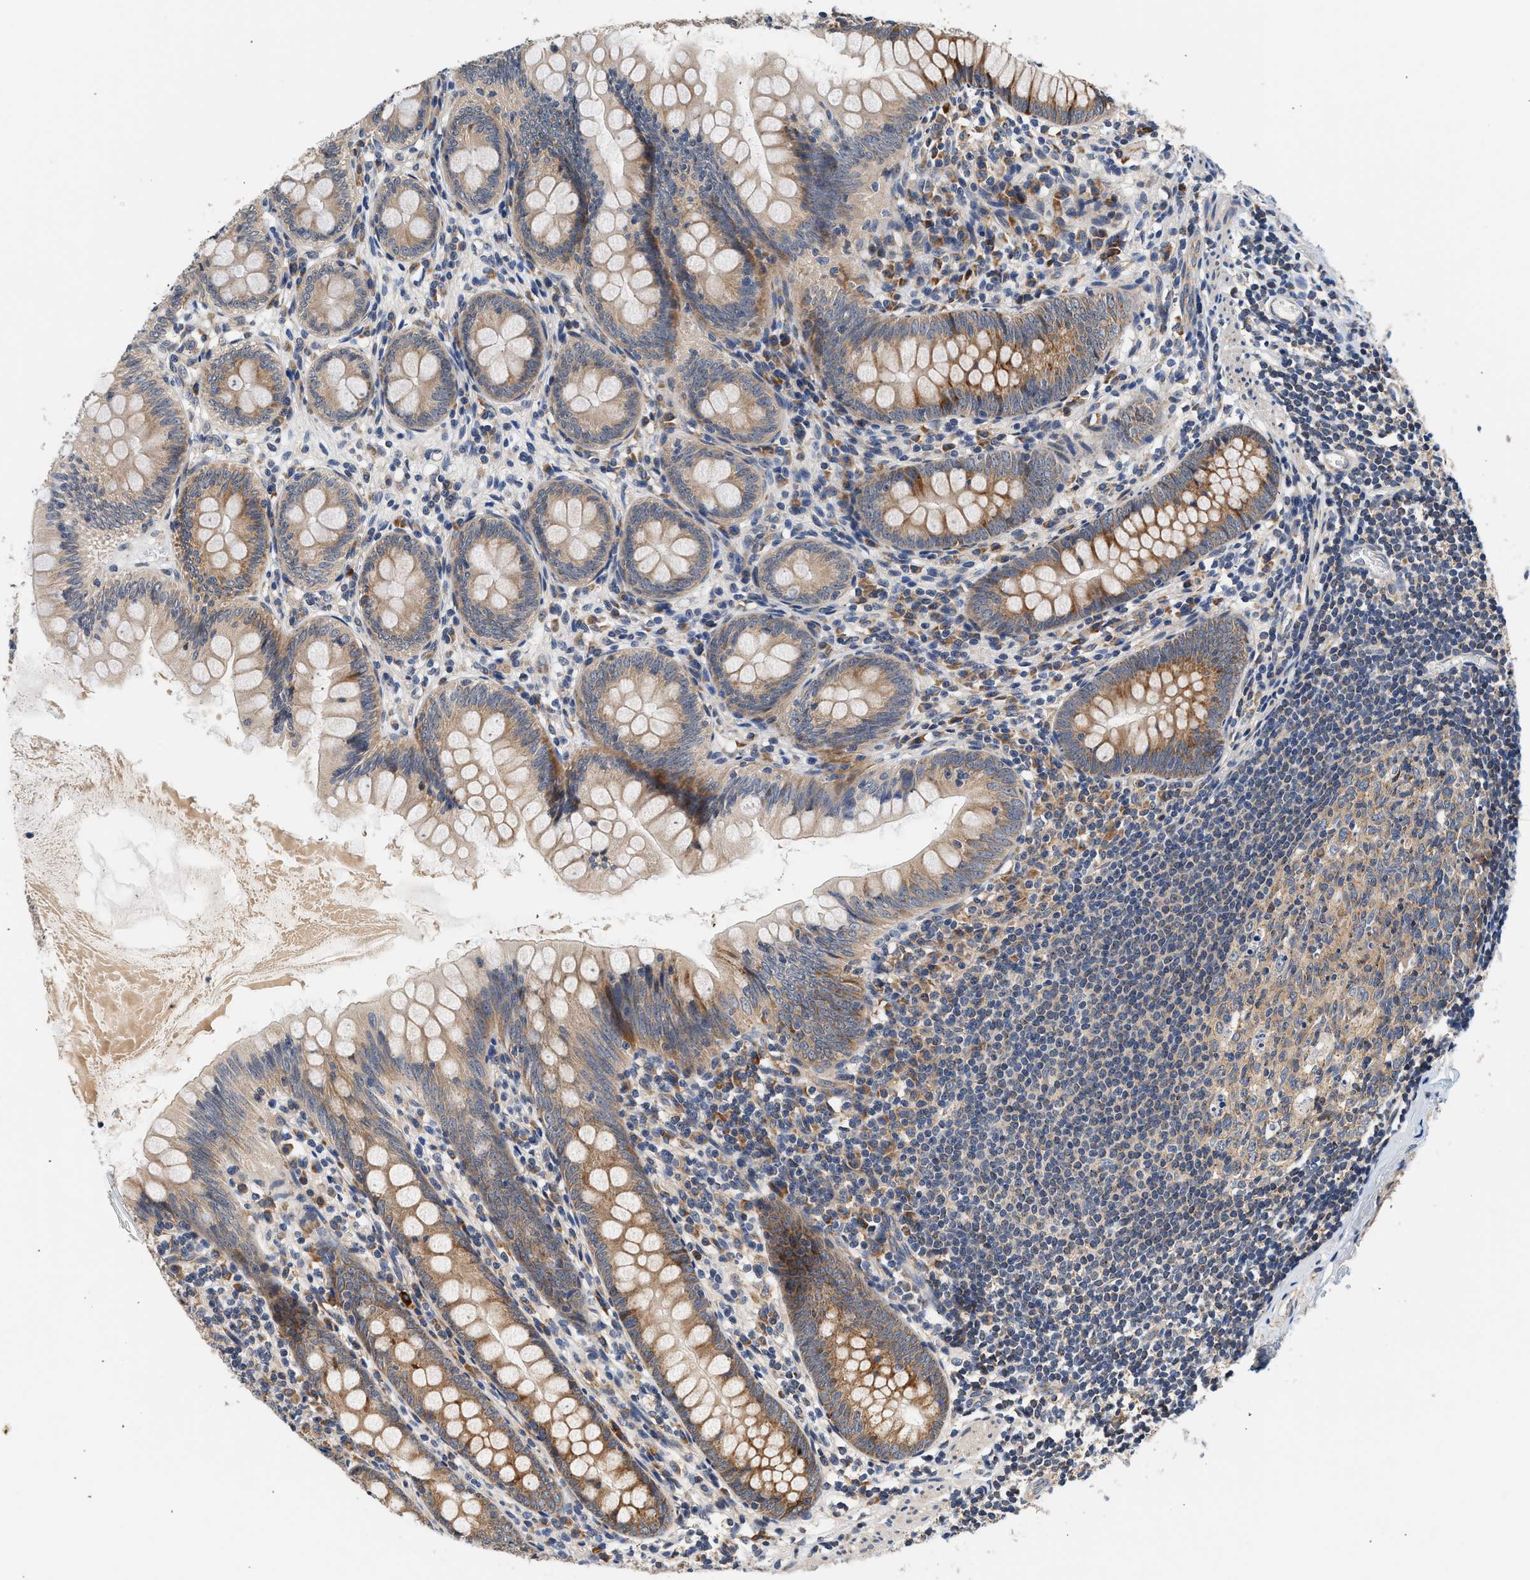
{"staining": {"intensity": "moderate", "quantity": ">75%", "location": "cytoplasmic/membranous"}, "tissue": "appendix", "cell_type": "Glandular cells", "image_type": "normal", "snomed": [{"axis": "morphology", "description": "Normal tissue, NOS"}, {"axis": "topography", "description": "Appendix"}], "caption": "A brown stain highlights moderate cytoplasmic/membranous positivity of a protein in glandular cells of unremarkable appendix.", "gene": "POLG2", "patient": {"sex": "female", "age": 77}}